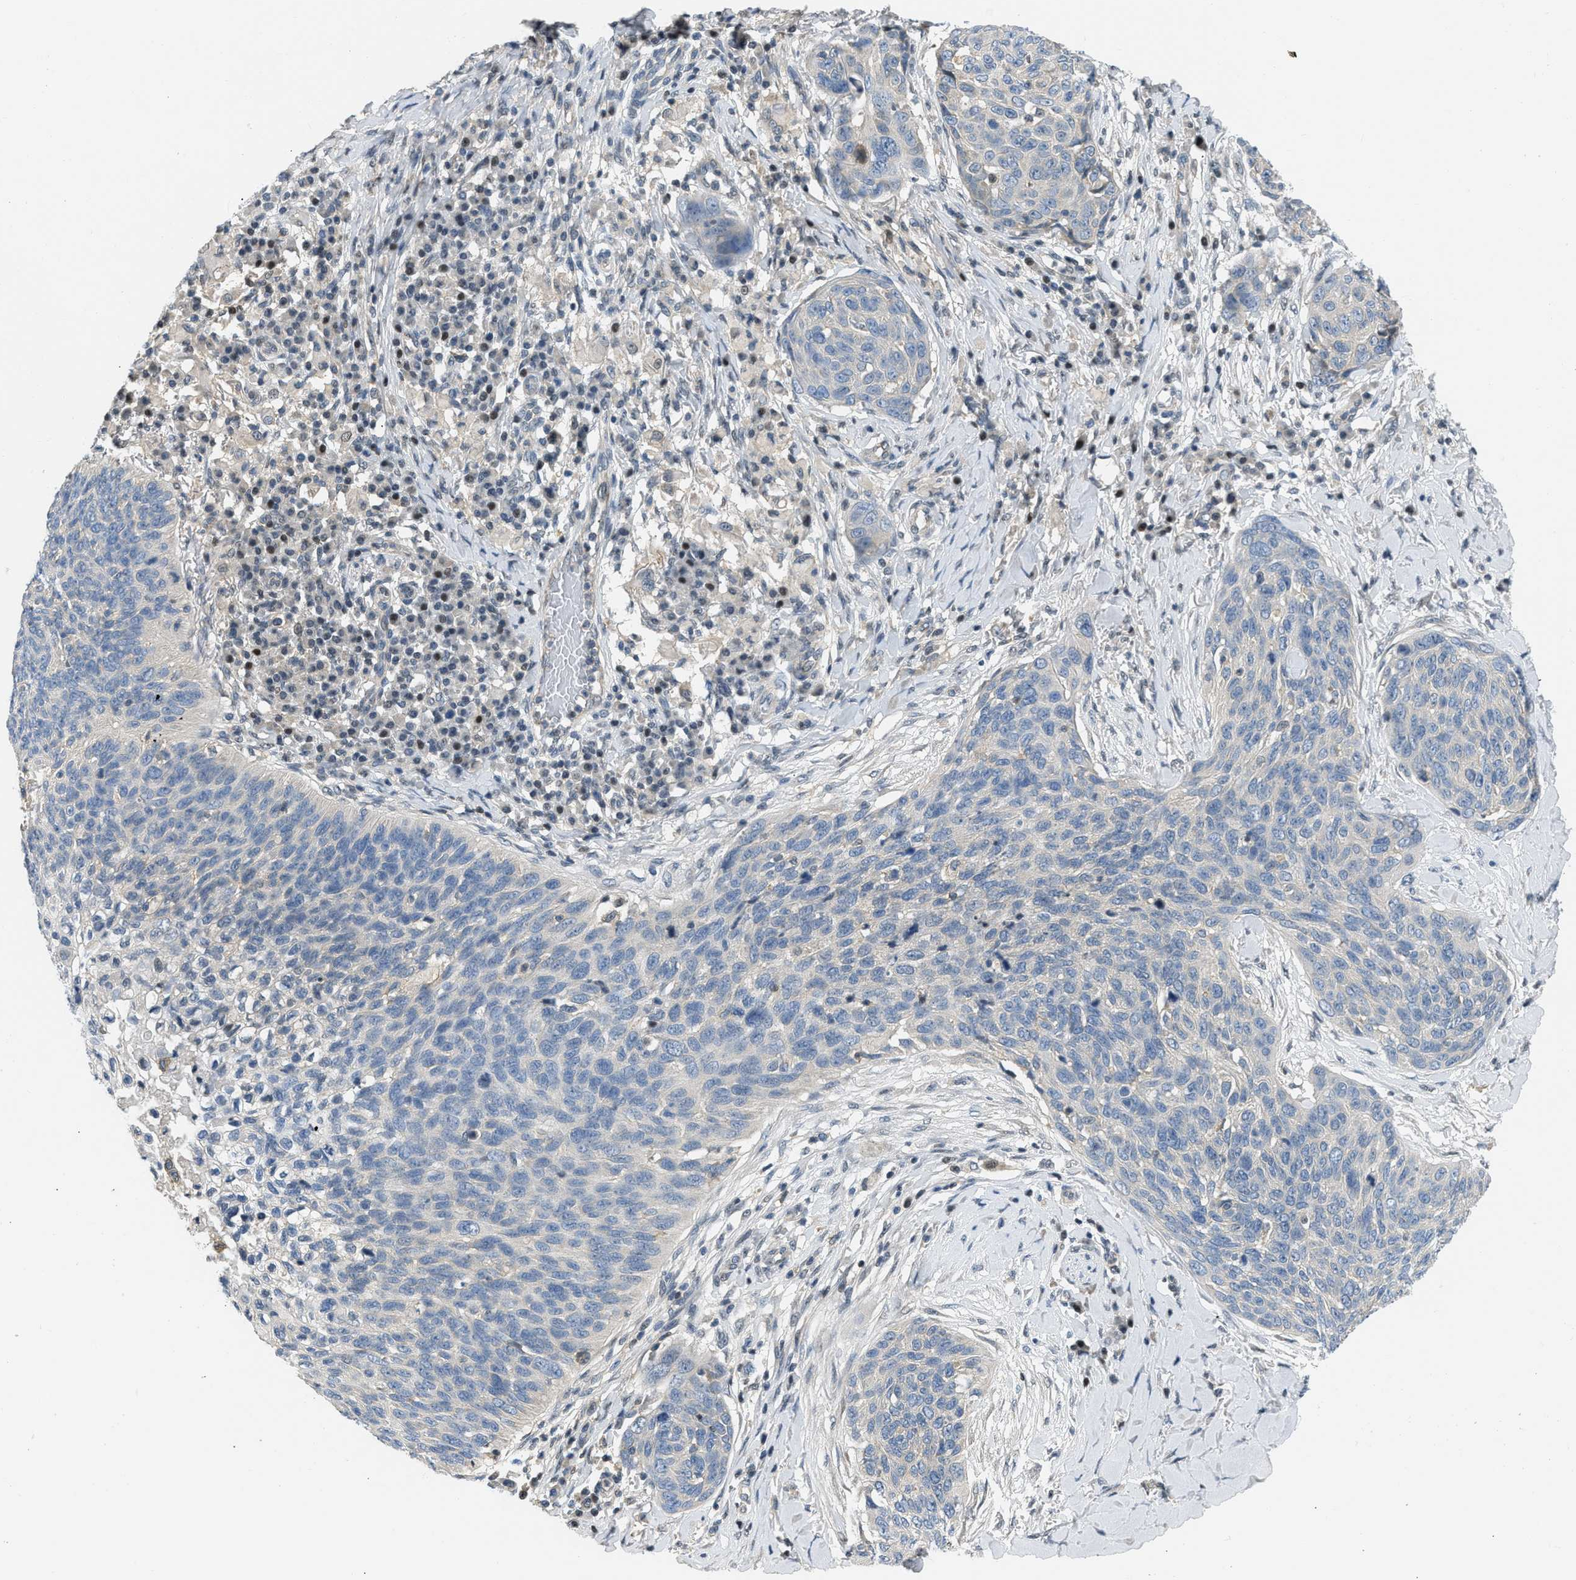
{"staining": {"intensity": "negative", "quantity": "none", "location": "none"}, "tissue": "skin cancer", "cell_type": "Tumor cells", "image_type": "cancer", "snomed": [{"axis": "morphology", "description": "Squamous cell carcinoma in situ, NOS"}, {"axis": "morphology", "description": "Squamous cell carcinoma, NOS"}, {"axis": "topography", "description": "Skin"}], "caption": "Histopathology image shows no significant protein expression in tumor cells of squamous cell carcinoma in situ (skin).", "gene": "OLIG3", "patient": {"sex": "male", "age": 93}}